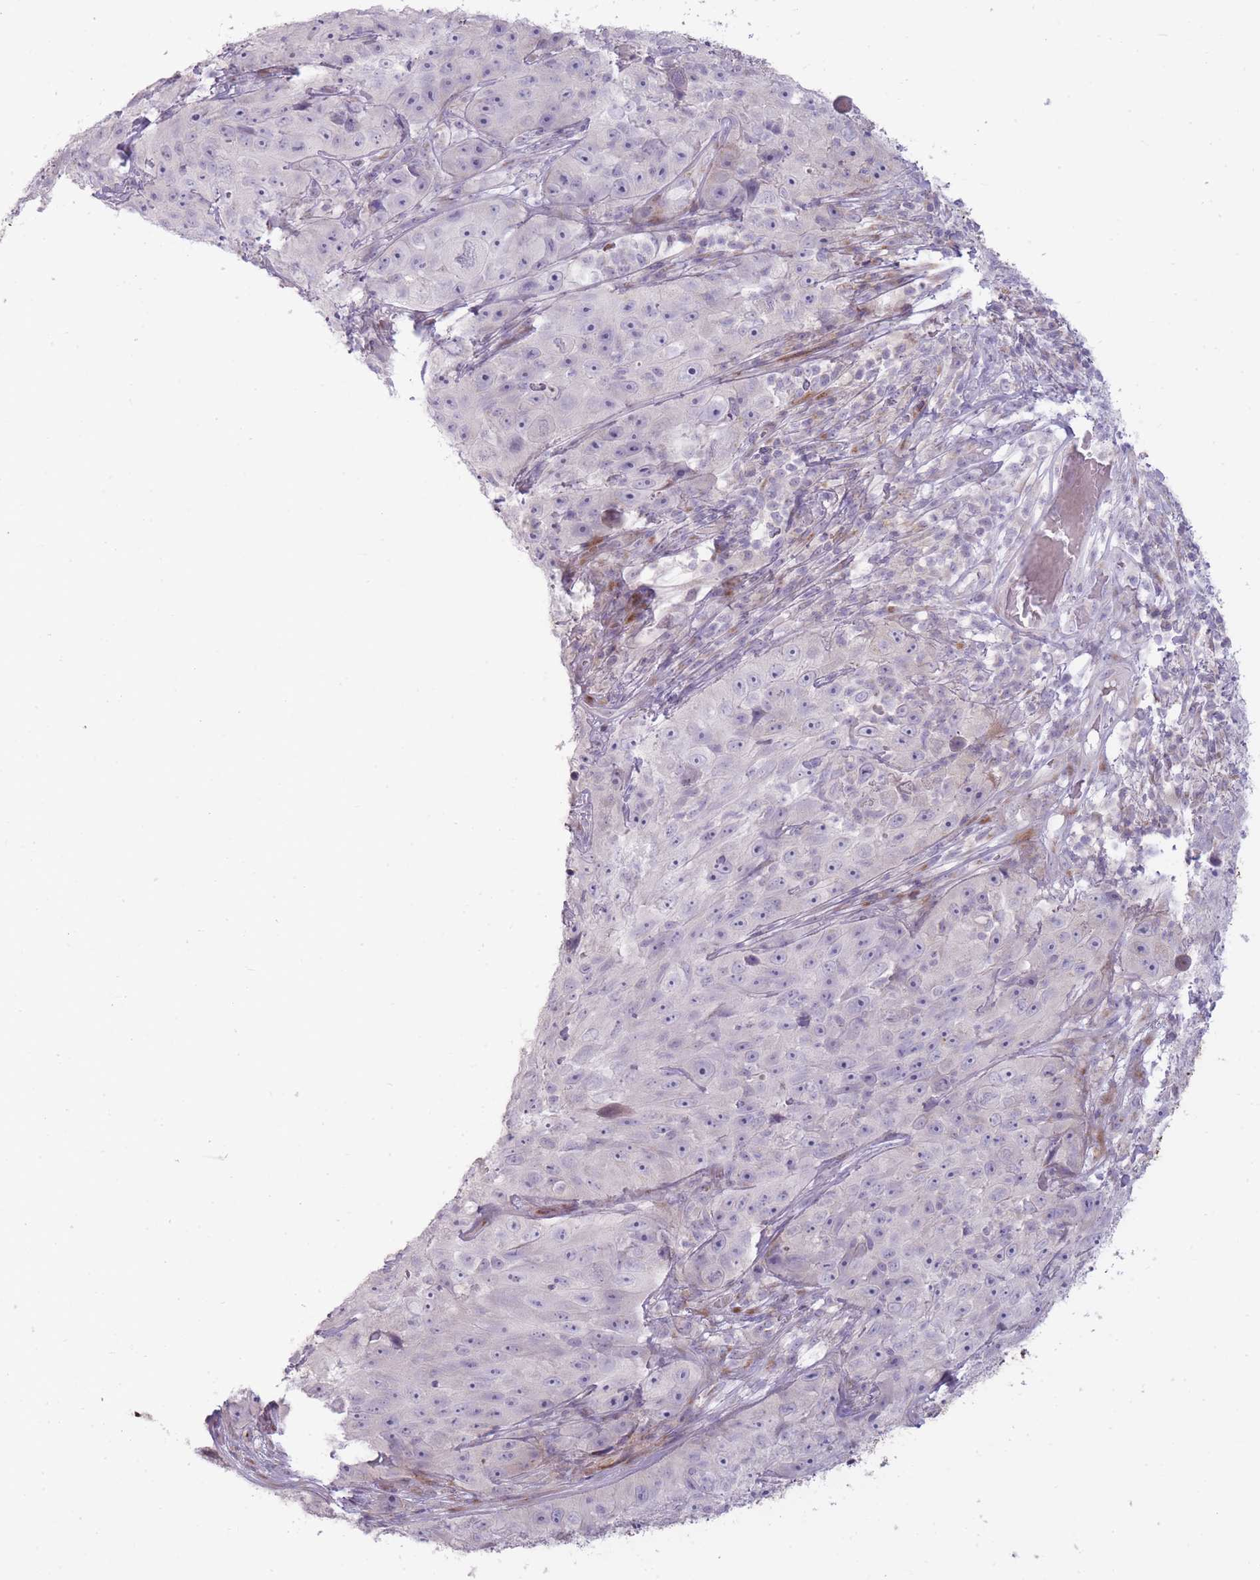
{"staining": {"intensity": "negative", "quantity": "none", "location": "none"}, "tissue": "skin cancer", "cell_type": "Tumor cells", "image_type": "cancer", "snomed": [{"axis": "morphology", "description": "Squamous cell carcinoma, NOS"}, {"axis": "topography", "description": "Skin"}], "caption": "A photomicrograph of human skin cancer is negative for staining in tumor cells.", "gene": "PPP3R2", "patient": {"sex": "female", "age": 87}}